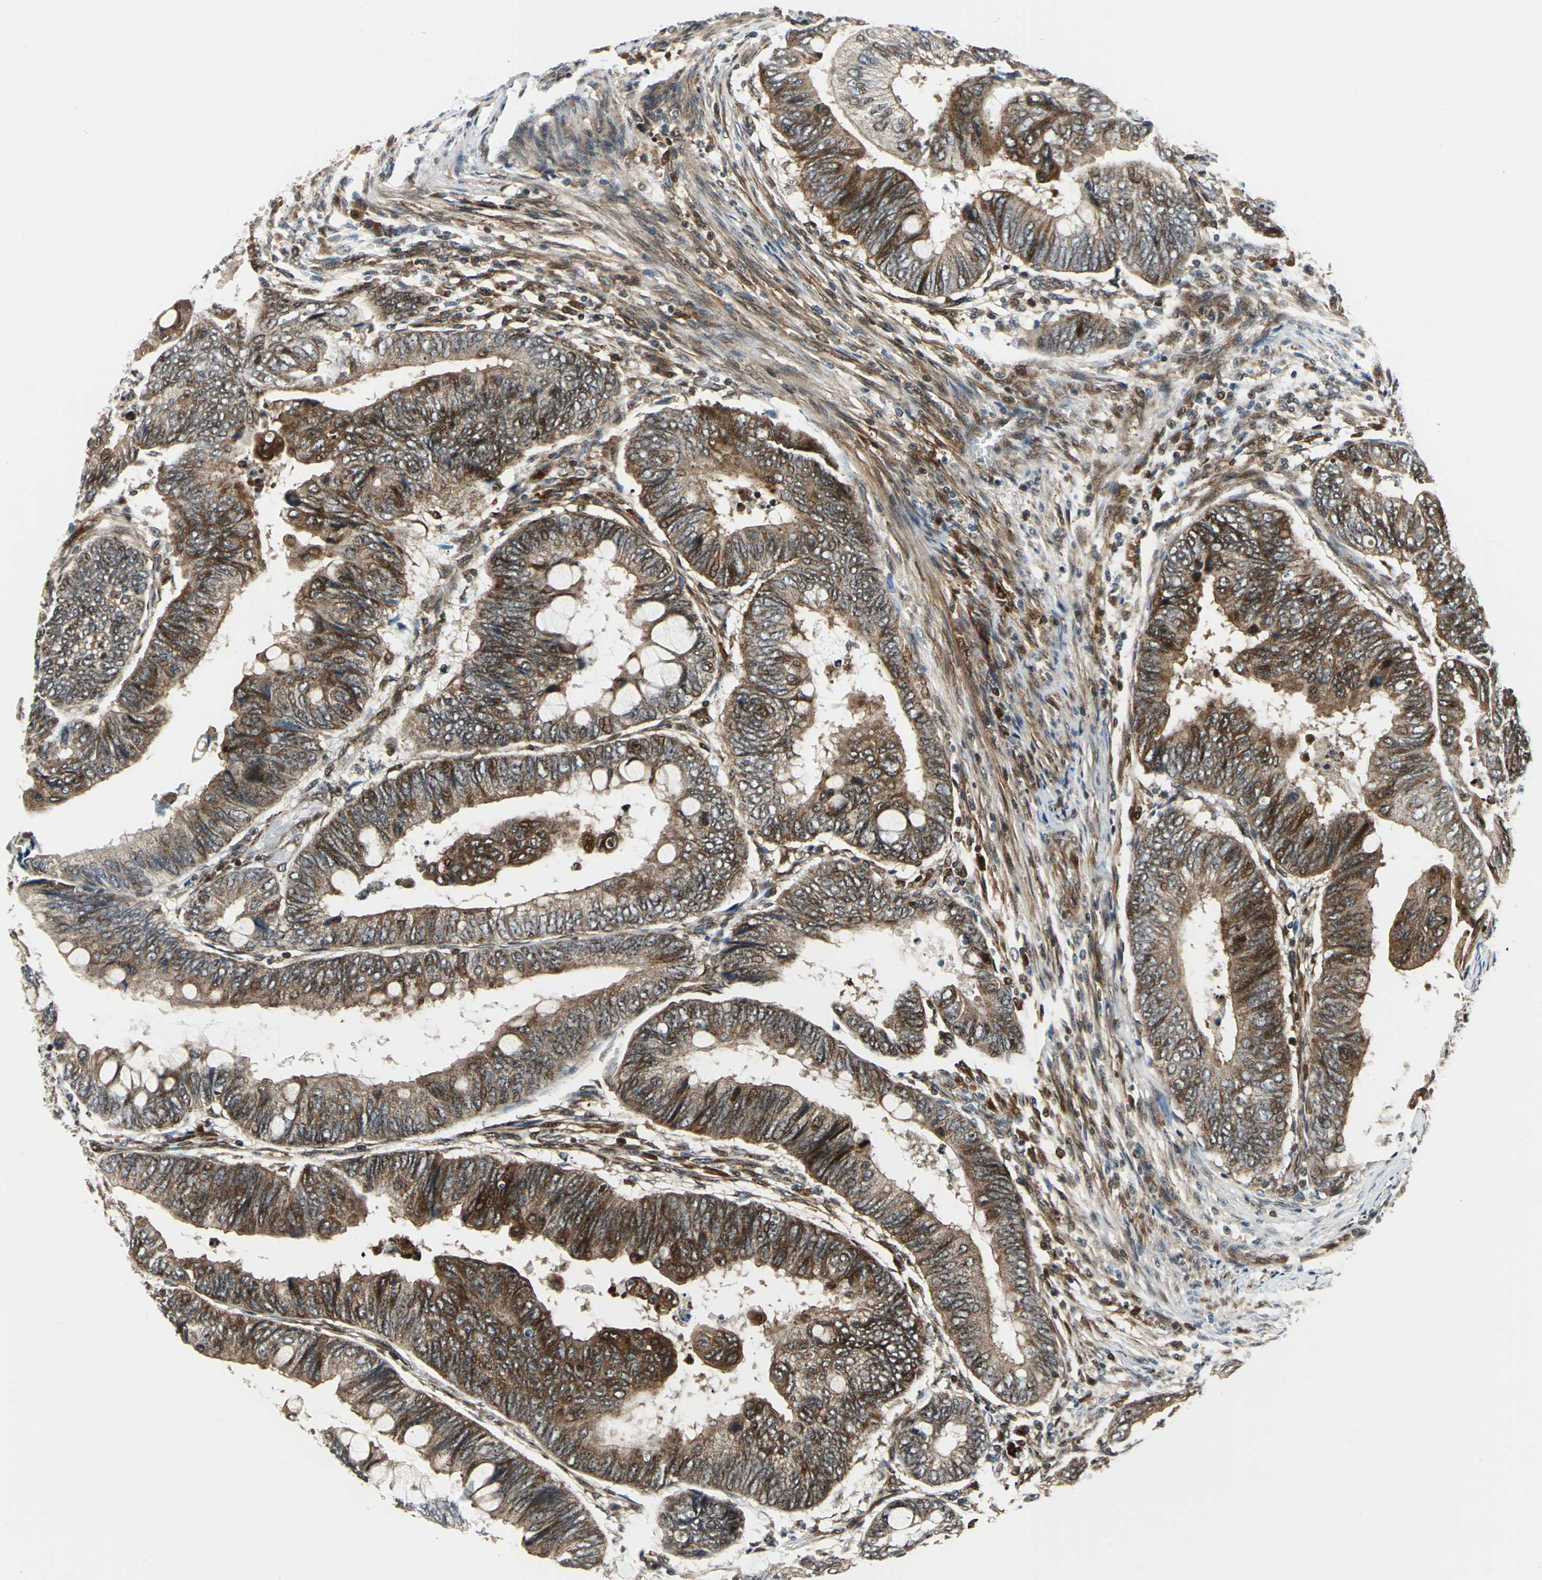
{"staining": {"intensity": "strong", "quantity": ">75%", "location": "cytoplasmic/membranous"}, "tissue": "colorectal cancer", "cell_type": "Tumor cells", "image_type": "cancer", "snomed": [{"axis": "morphology", "description": "Normal tissue, NOS"}, {"axis": "morphology", "description": "Adenocarcinoma, NOS"}, {"axis": "topography", "description": "Rectum"}, {"axis": "topography", "description": "Peripheral nerve tissue"}], "caption": "Immunohistochemical staining of human colorectal cancer demonstrates high levels of strong cytoplasmic/membranous expression in about >75% of tumor cells.", "gene": "AATF", "patient": {"sex": "male", "age": 92}}